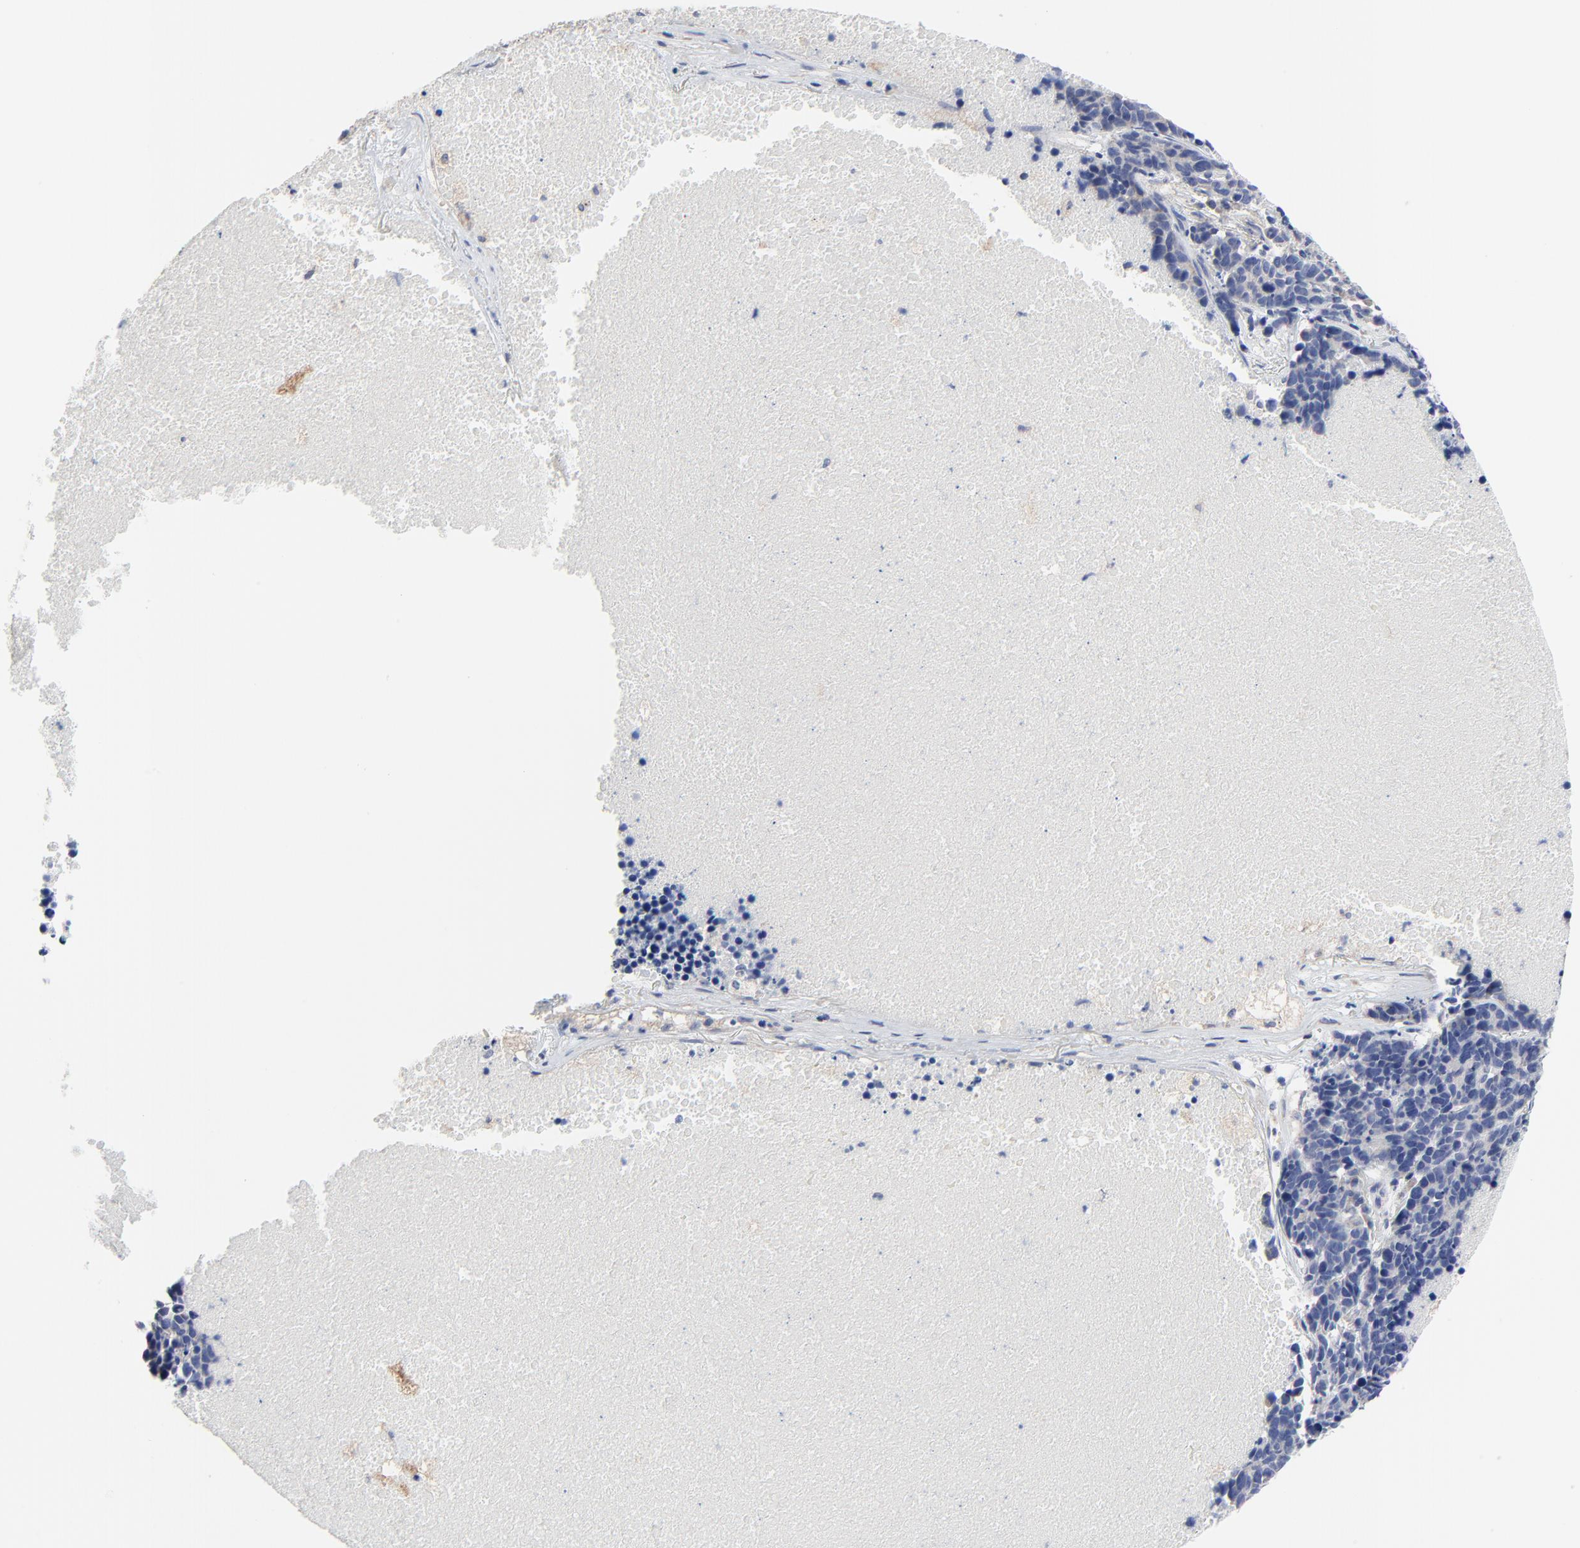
{"staining": {"intensity": "negative", "quantity": "none", "location": "none"}, "tissue": "lung cancer", "cell_type": "Tumor cells", "image_type": "cancer", "snomed": [{"axis": "morphology", "description": "Neoplasm, malignant, NOS"}, {"axis": "topography", "description": "Lung"}], "caption": "The histopathology image reveals no significant staining in tumor cells of malignant neoplasm (lung).", "gene": "DHRSX", "patient": {"sex": "female", "age": 75}}